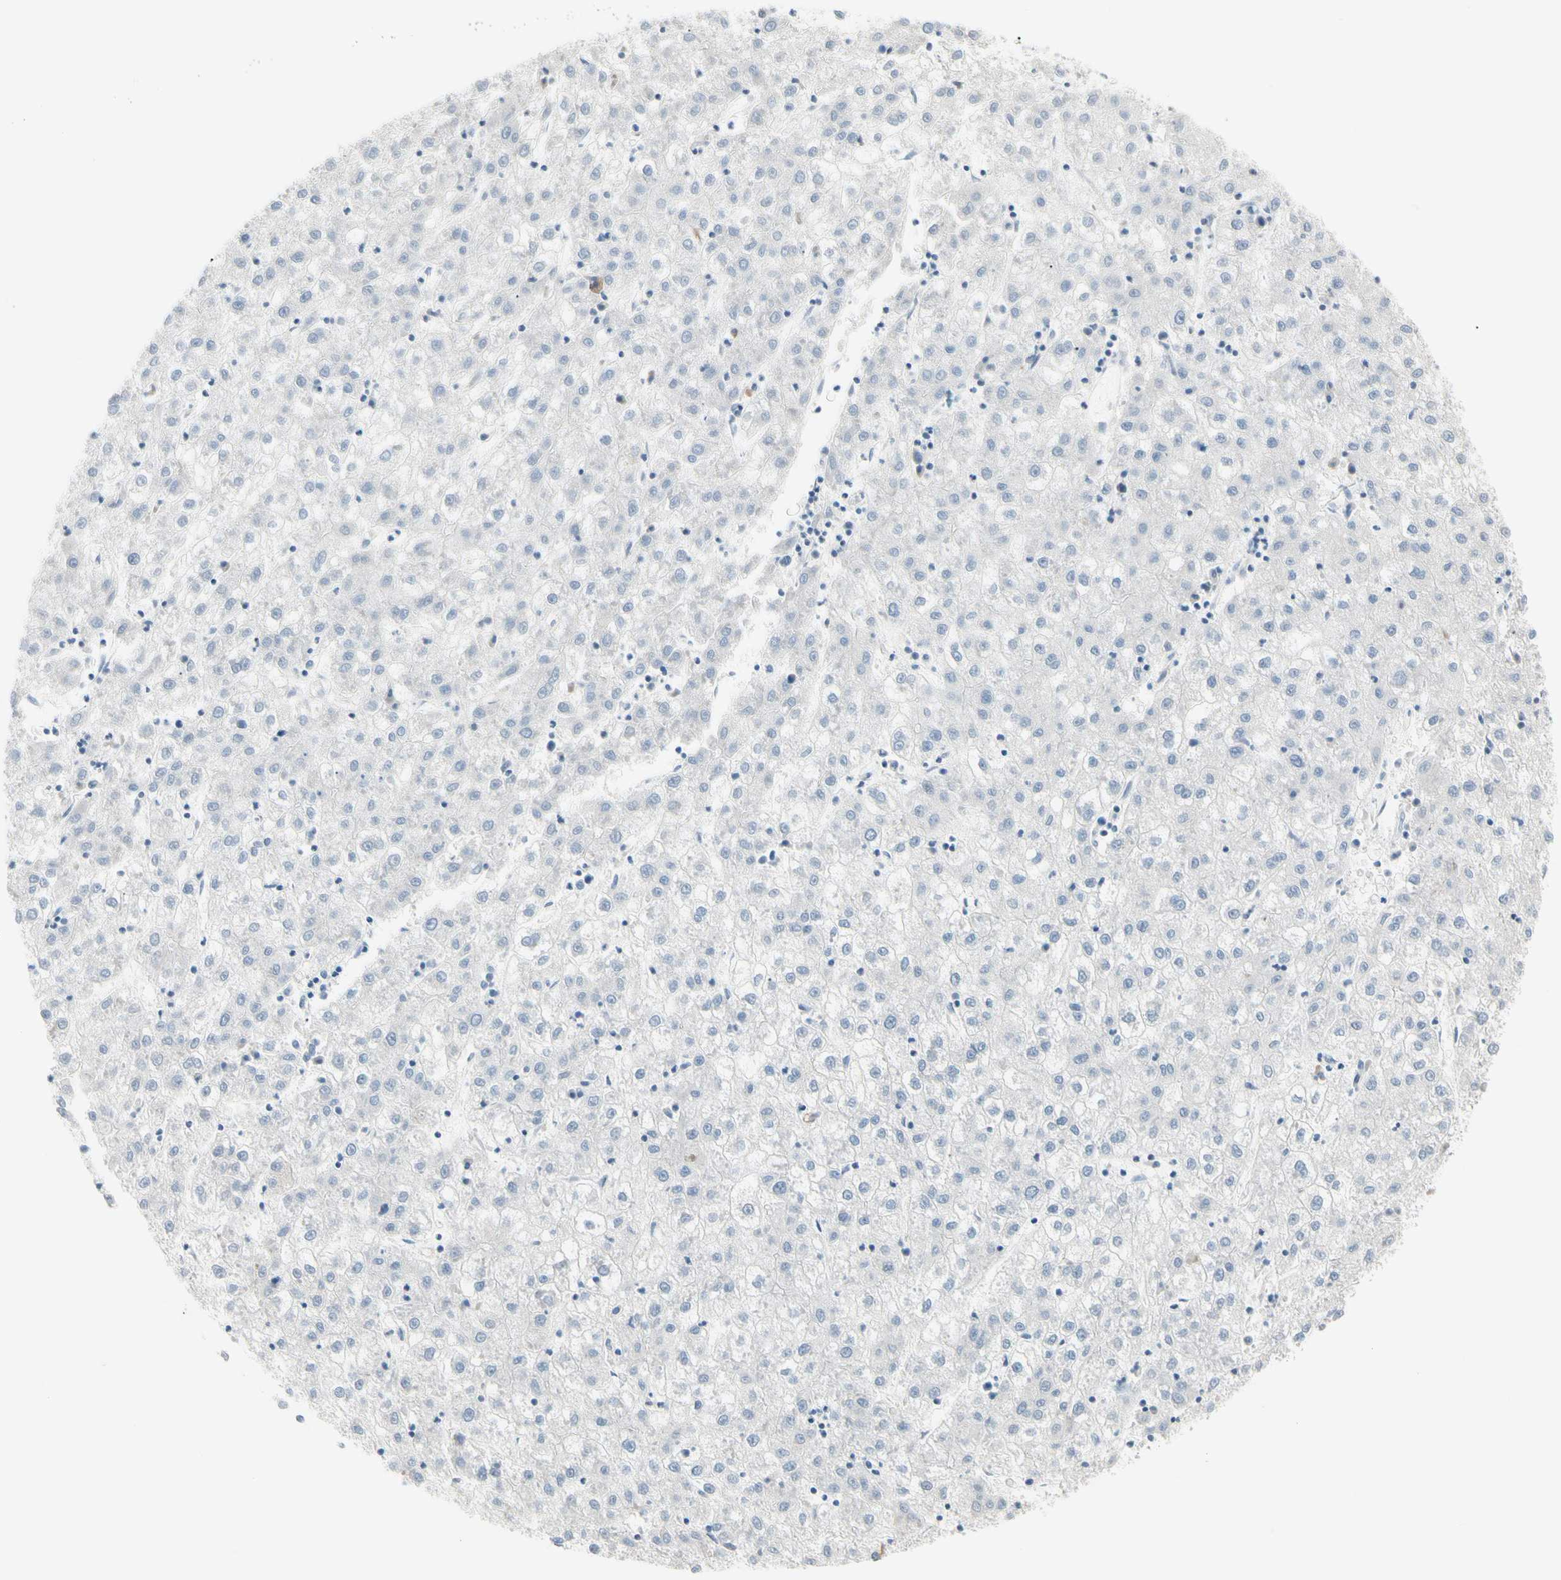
{"staining": {"intensity": "negative", "quantity": "none", "location": "none"}, "tissue": "liver cancer", "cell_type": "Tumor cells", "image_type": "cancer", "snomed": [{"axis": "morphology", "description": "Carcinoma, Hepatocellular, NOS"}, {"axis": "topography", "description": "Liver"}], "caption": "Protein analysis of liver cancer (hepatocellular carcinoma) shows no significant staining in tumor cells. (DAB (3,3'-diaminobenzidine) IHC, high magnification).", "gene": "ALDH18A1", "patient": {"sex": "male", "age": 72}}